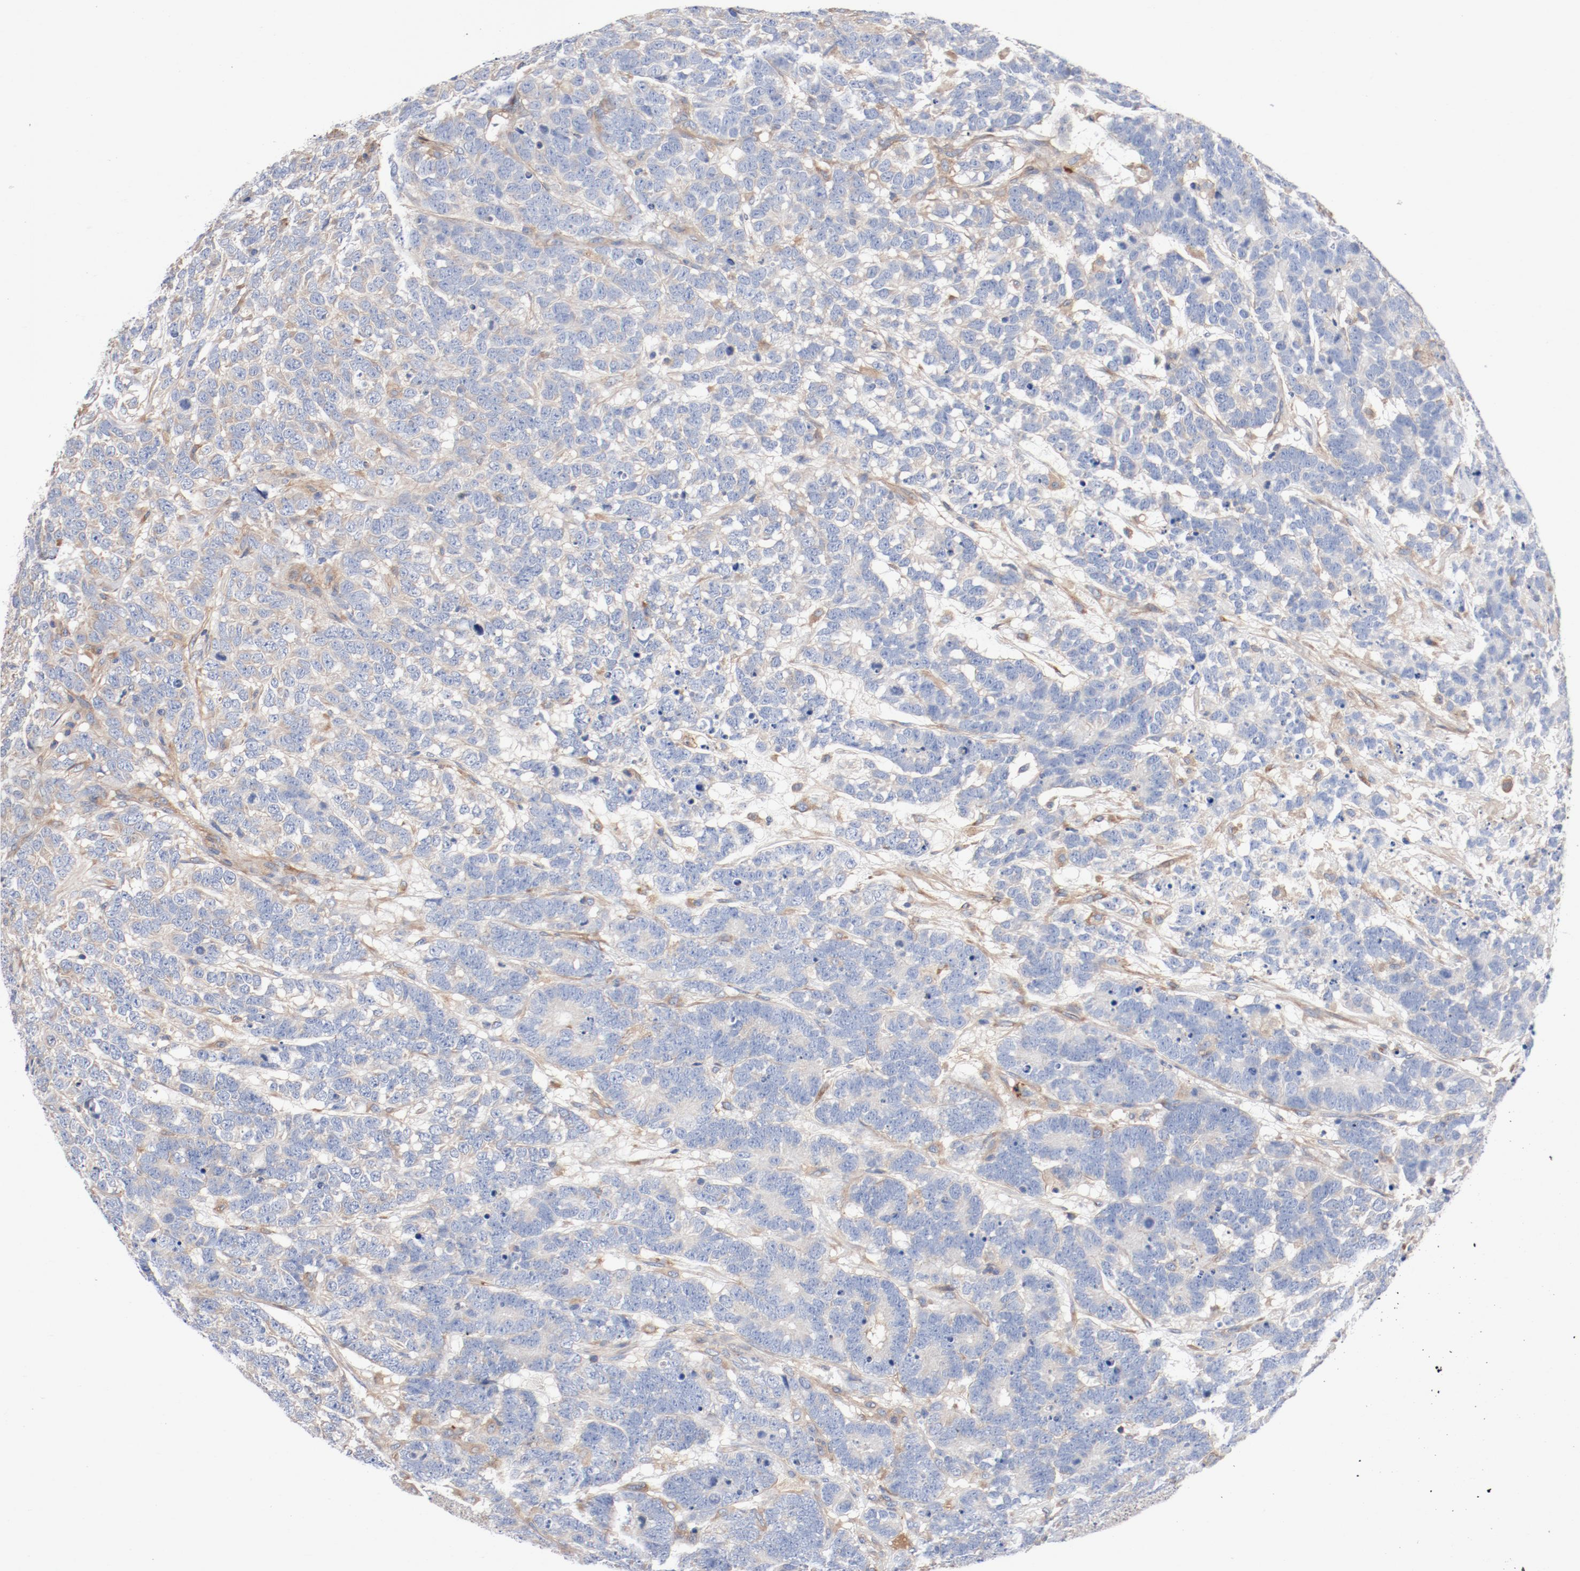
{"staining": {"intensity": "negative", "quantity": "none", "location": "none"}, "tissue": "testis cancer", "cell_type": "Tumor cells", "image_type": "cancer", "snomed": [{"axis": "morphology", "description": "Carcinoma, Embryonal, NOS"}, {"axis": "topography", "description": "Testis"}], "caption": "High magnification brightfield microscopy of testis cancer (embryonal carcinoma) stained with DAB (brown) and counterstained with hematoxylin (blue): tumor cells show no significant expression. Nuclei are stained in blue.", "gene": "ILK", "patient": {"sex": "male", "age": 26}}